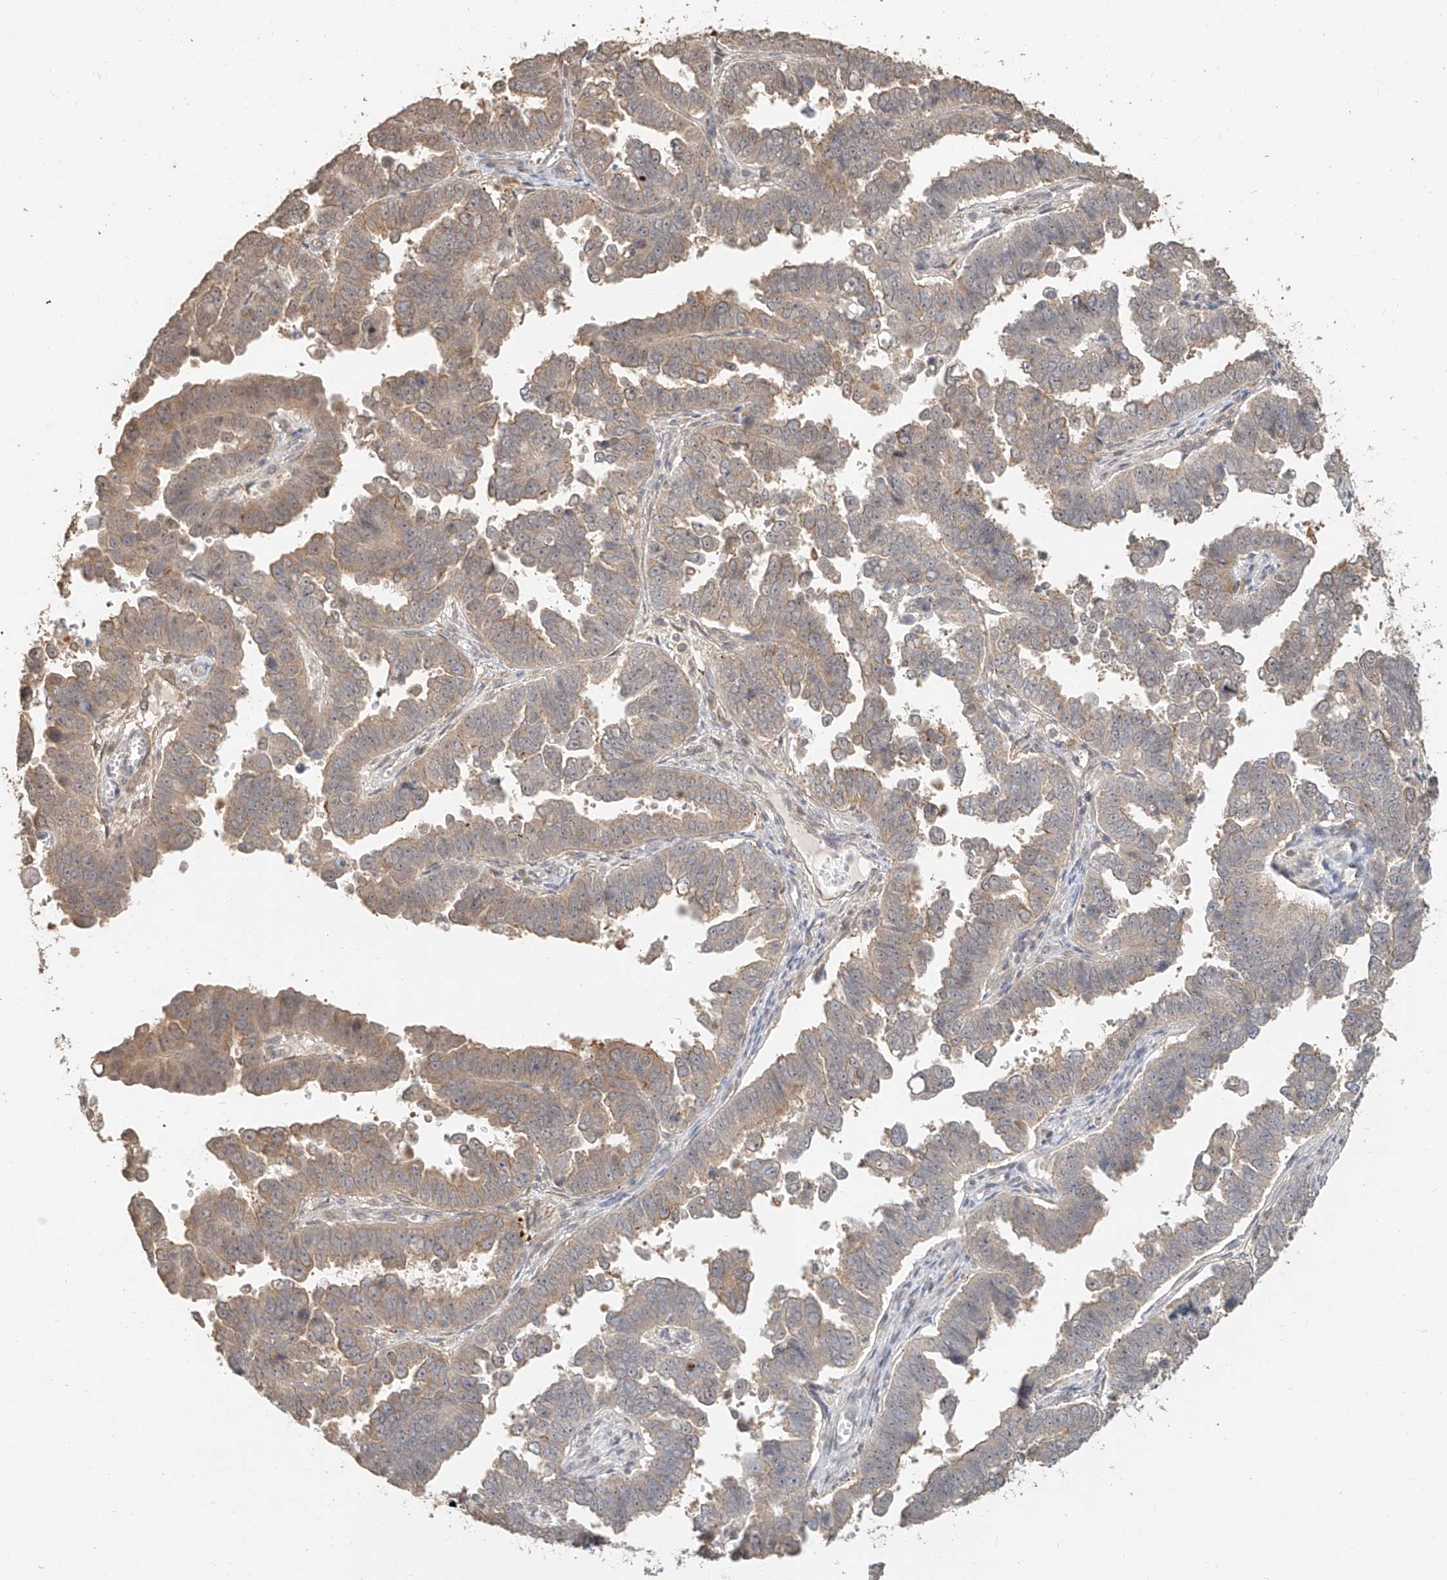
{"staining": {"intensity": "weak", "quantity": "25%-75%", "location": "cytoplasmic/membranous"}, "tissue": "endometrial cancer", "cell_type": "Tumor cells", "image_type": "cancer", "snomed": [{"axis": "morphology", "description": "Adenocarcinoma, NOS"}, {"axis": "topography", "description": "Endometrium"}], "caption": "This is a micrograph of immunohistochemistry (IHC) staining of endometrial cancer (adenocarcinoma), which shows weak staining in the cytoplasmic/membranous of tumor cells.", "gene": "NAP1L1", "patient": {"sex": "female", "age": 75}}